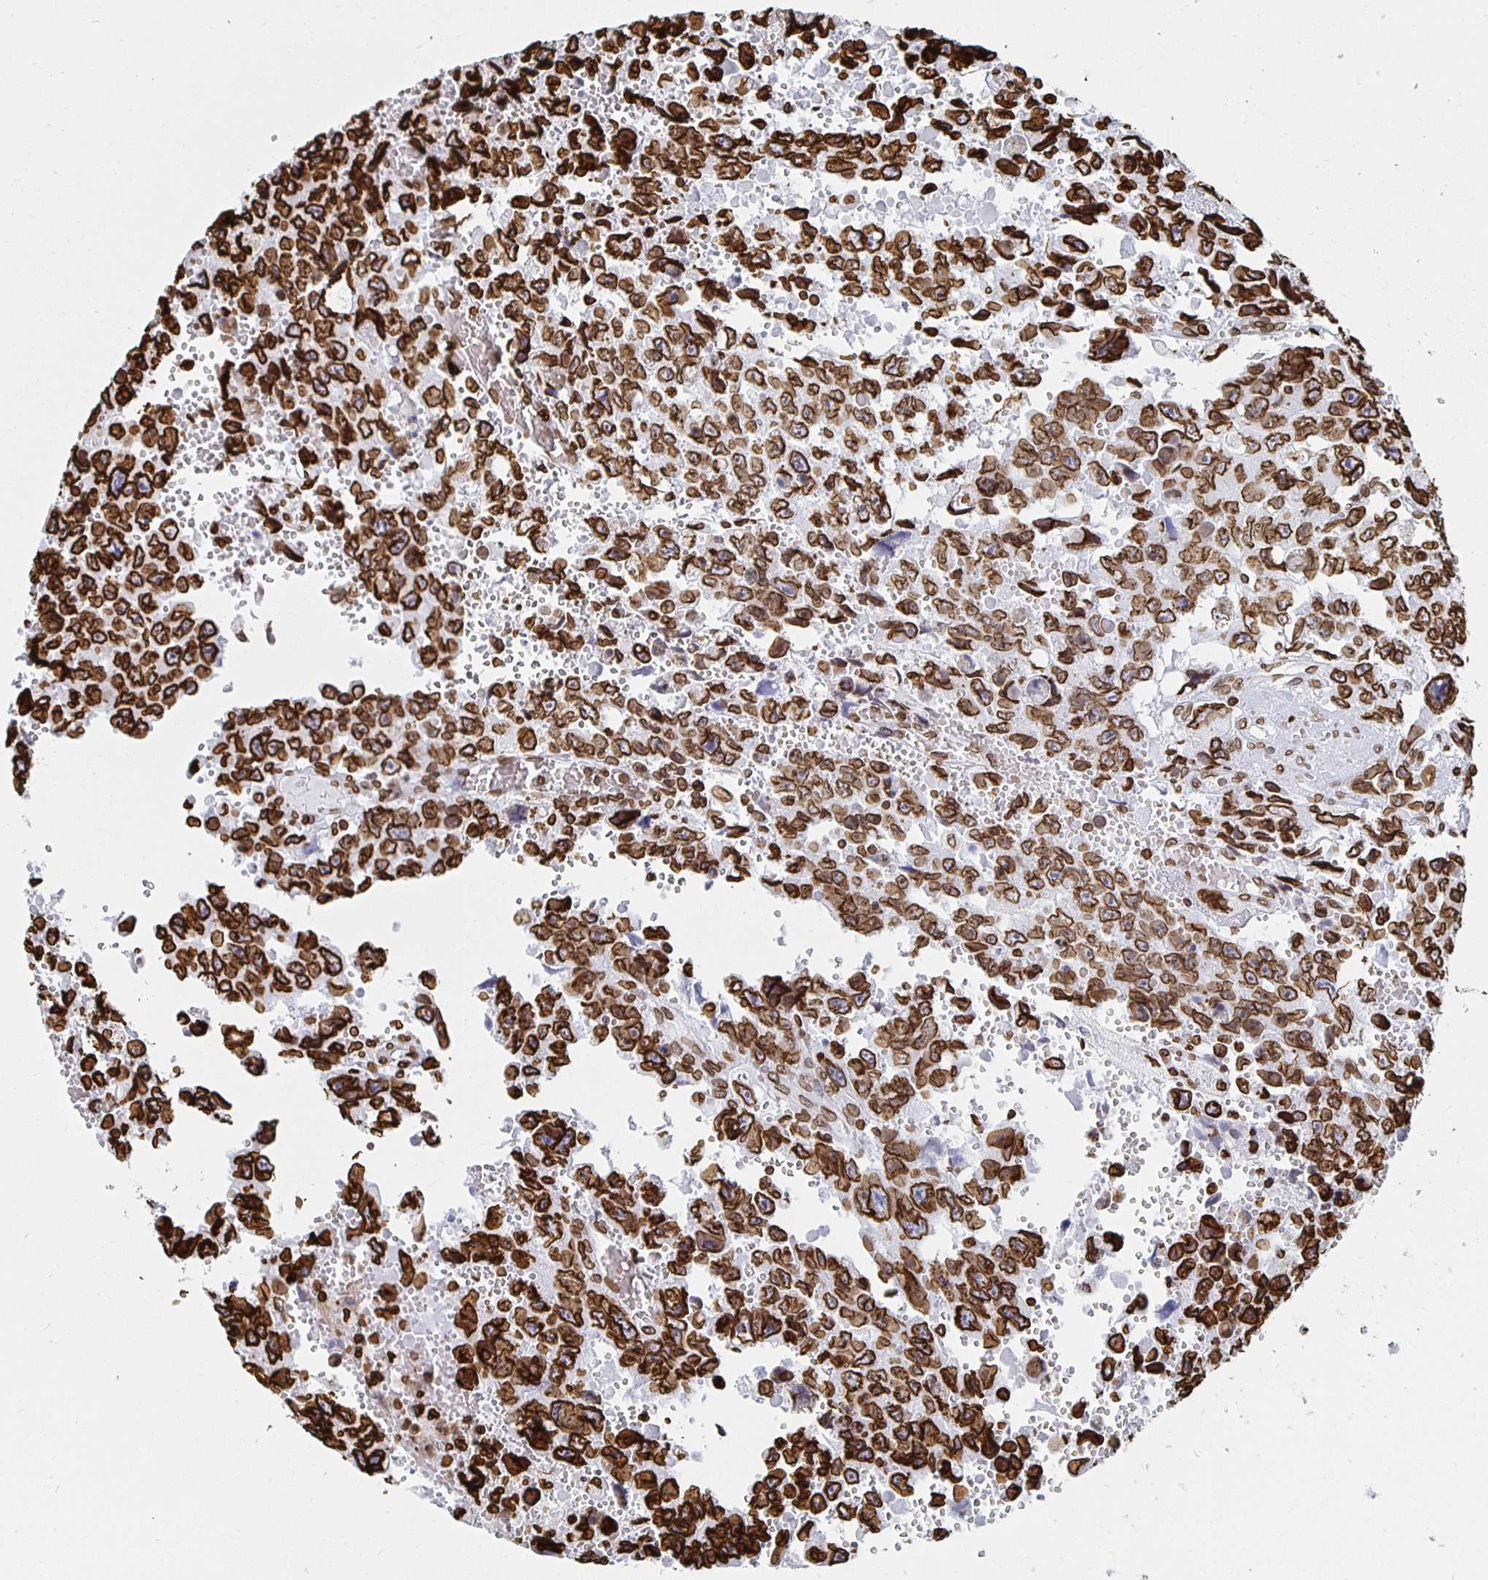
{"staining": {"intensity": "strong", "quantity": ">75%", "location": "cytoplasmic/membranous,nuclear"}, "tissue": "testis cancer", "cell_type": "Tumor cells", "image_type": "cancer", "snomed": [{"axis": "morphology", "description": "Seminoma, NOS"}, {"axis": "topography", "description": "Testis"}], "caption": "This image reveals testis seminoma stained with IHC to label a protein in brown. The cytoplasmic/membranous and nuclear of tumor cells show strong positivity for the protein. Nuclei are counter-stained blue.", "gene": "LMNB1", "patient": {"sex": "male", "age": 26}}